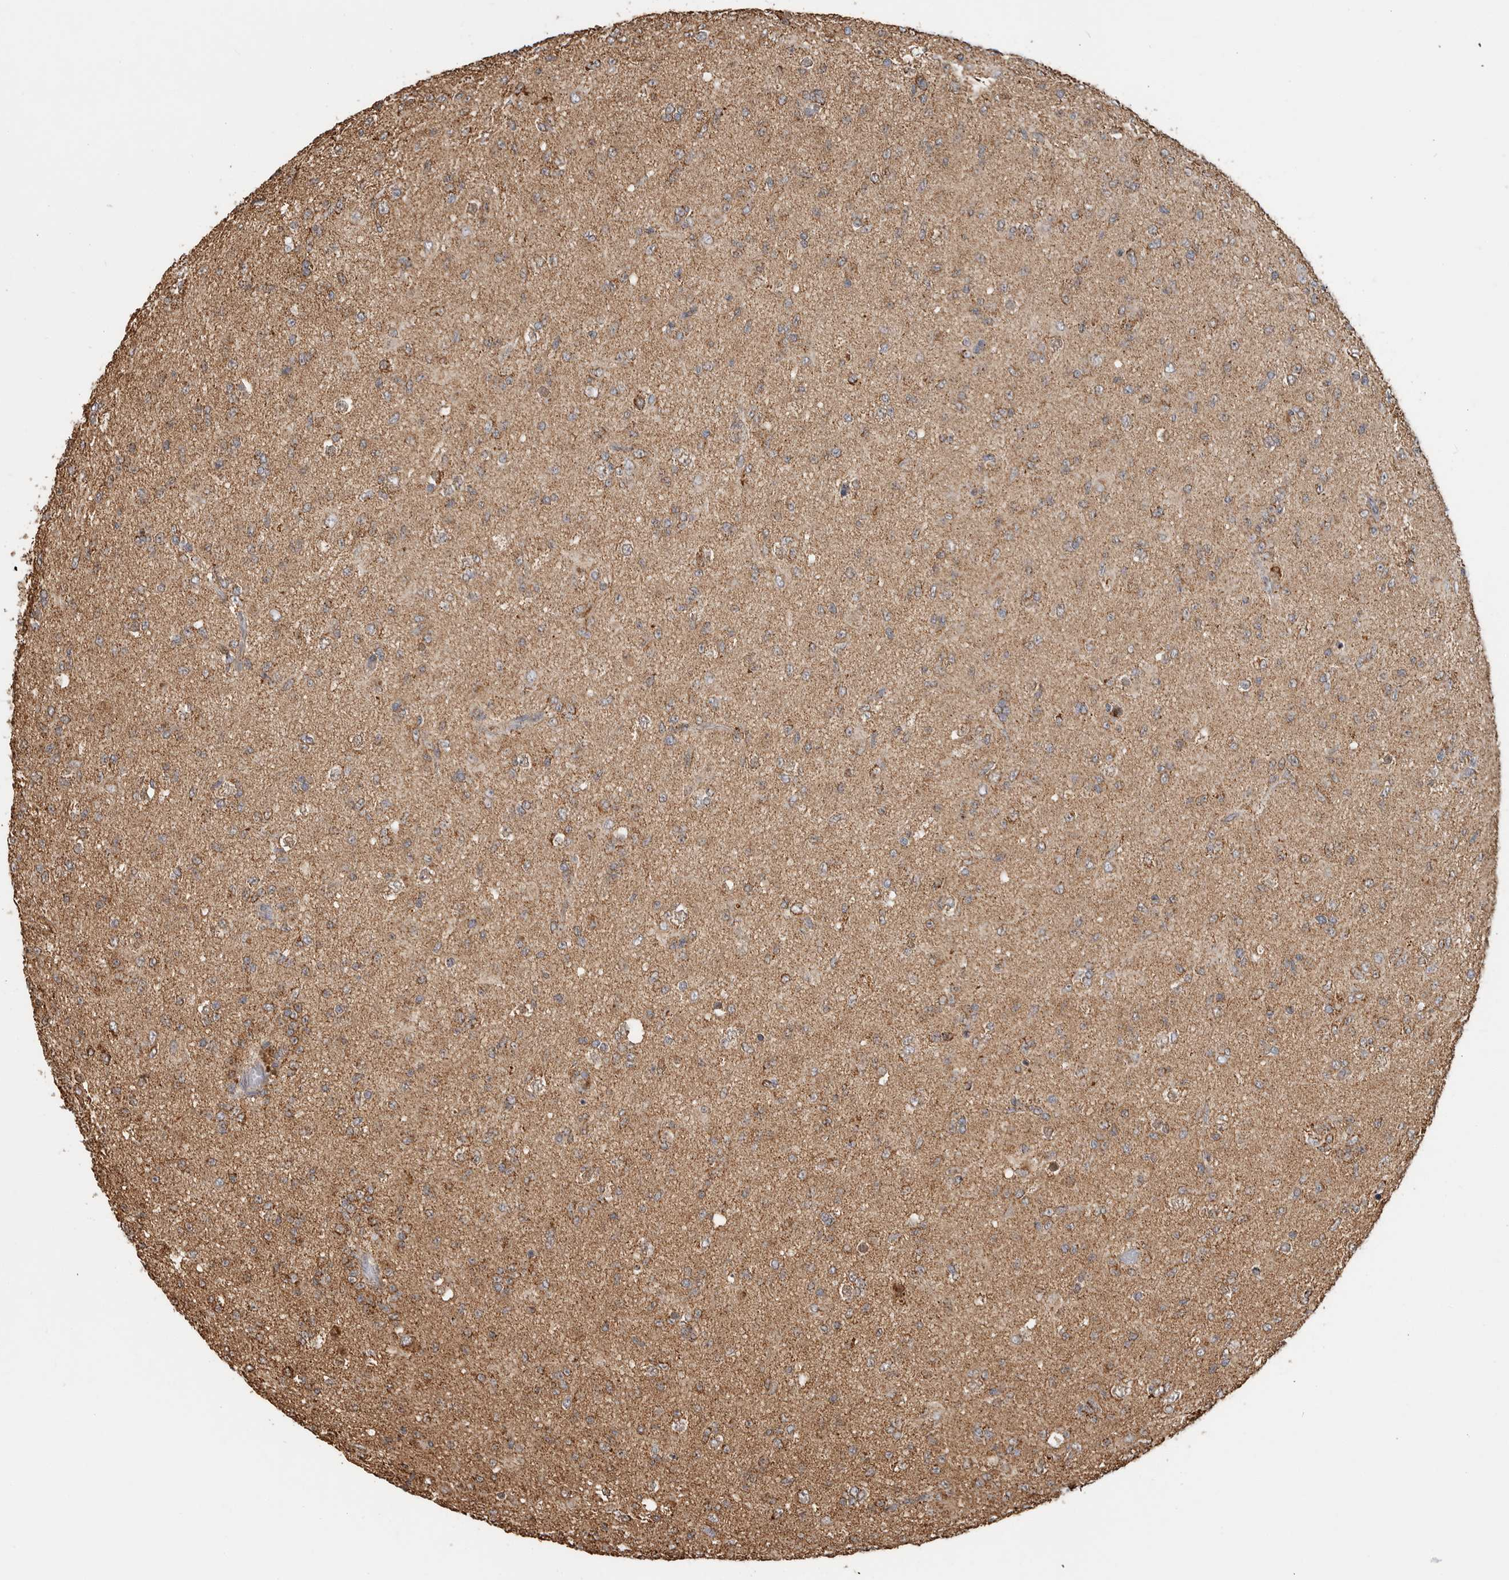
{"staining": {"intensity": "moderate", "quantity": "25%-75%", "location": "cytoplasmic/membranous"}, "tissue": "glioma", "cell_type": "Tumor cells", "image_type": "cancer", "snomed": [{"axis": "morphology", "description": "Glioma, malignant, Low grade"}, {"axis": "topography", "description": "Brain"}], "caption": "Moderate cytoplasmic/membranous positivity for a protein is seen in approximately 25%-75% of tumor cells of malignant glioma (low-grade) using immunohistochemistry (IHC).", "gene": "GCNT2", "patient": {"sex": "male", "age": 65}}